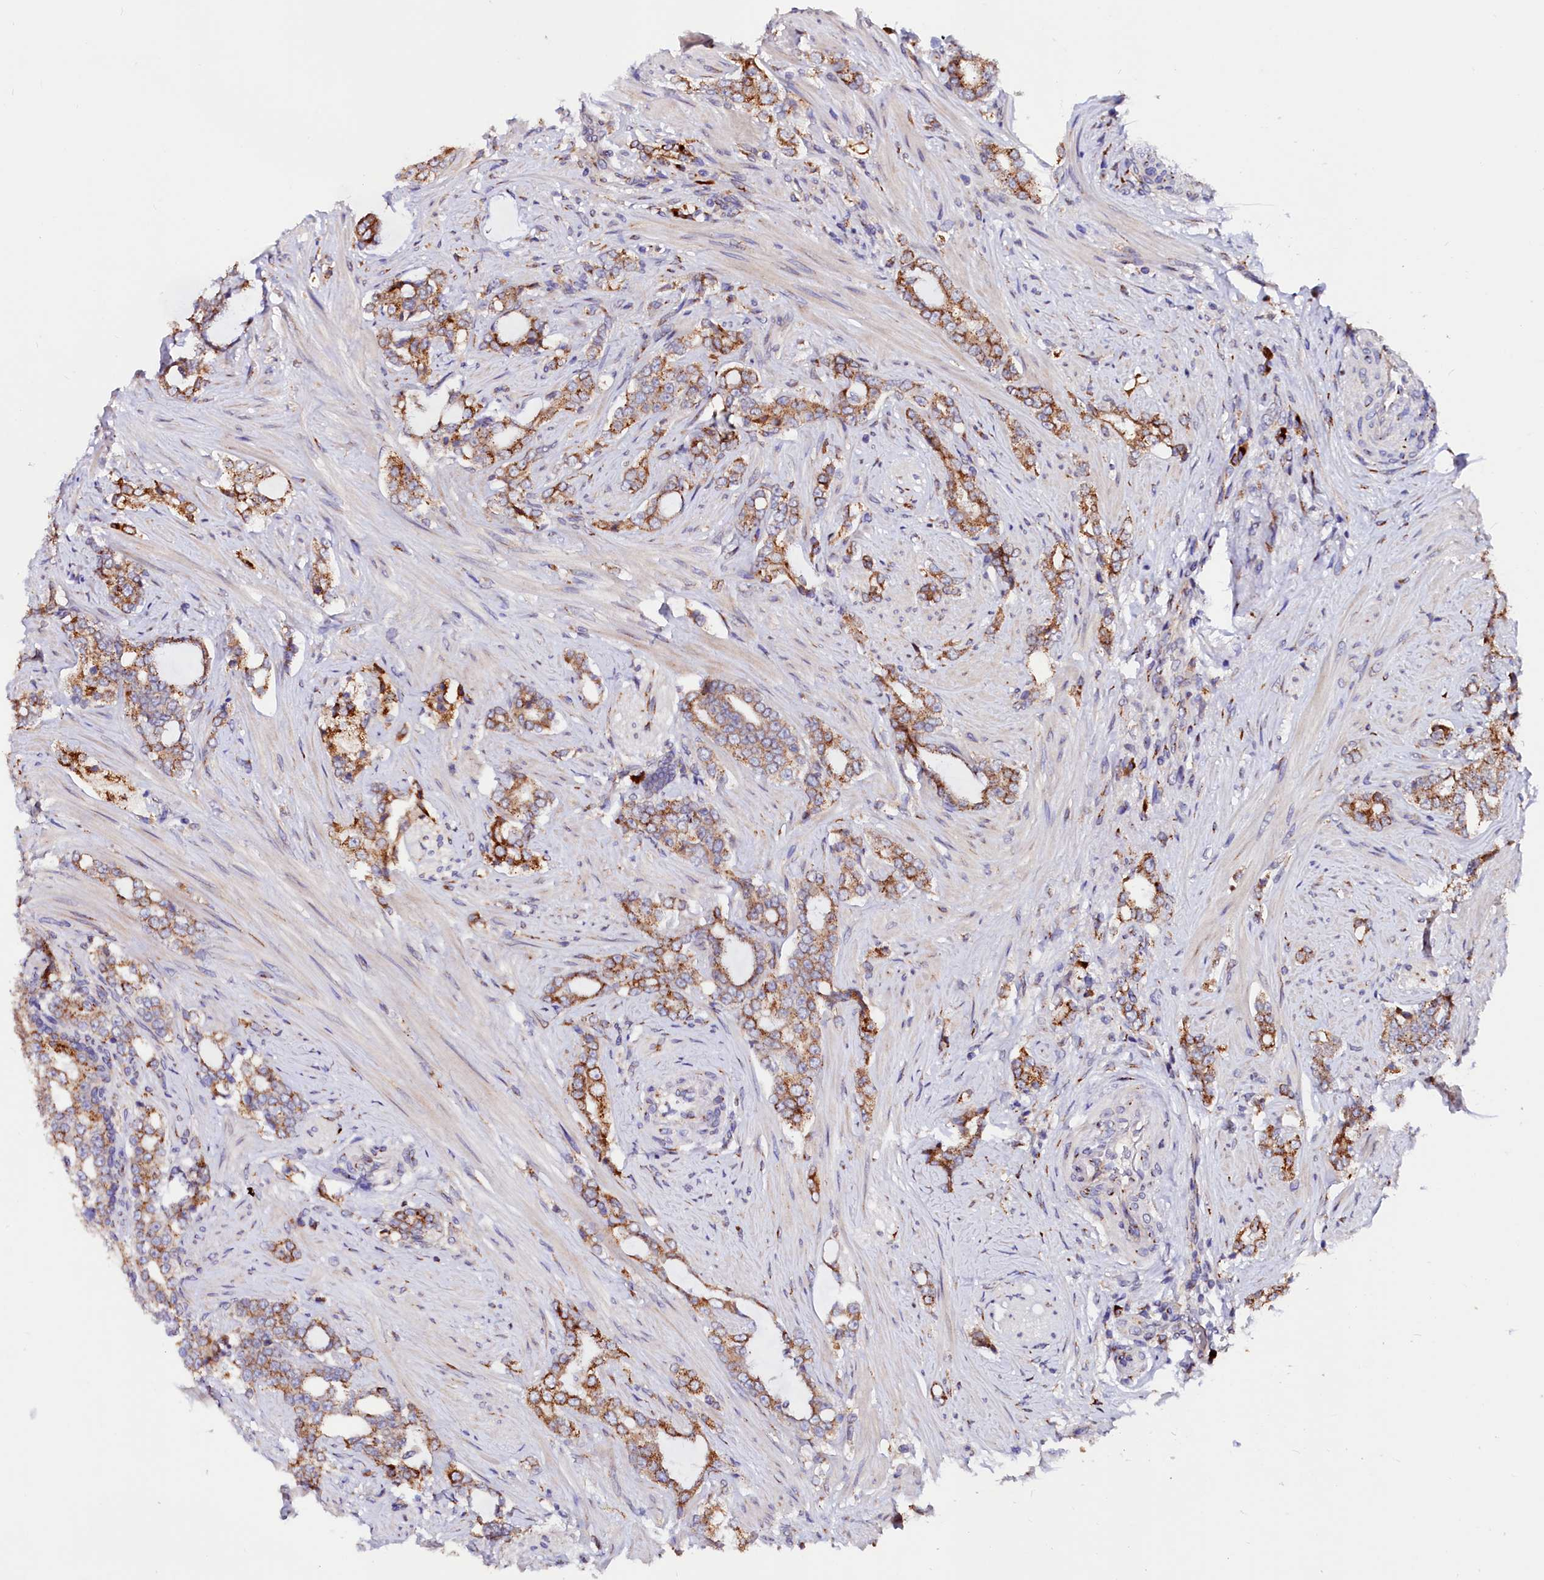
{"staining": {"intensity": "strong", "quantity": "25%-75%", "location": "cytoplasmic/membranous"}, "tissue": "prostate cancer", "cell_type": "Tumor cells", "image_type": "cancer", "snomed": [{"axis": "morphology", "description": "Adenocarcinoma, High grade"}, {"axis": "topography", "description": "Prostate"}], "caption": "Prostate cancer tissue demonstrates strong cytoplasmic/membranous expression in approximately 25%-75% of tumor cells", "gene": "LMAN1", "patient": {"sex": "male", "age": 64}}